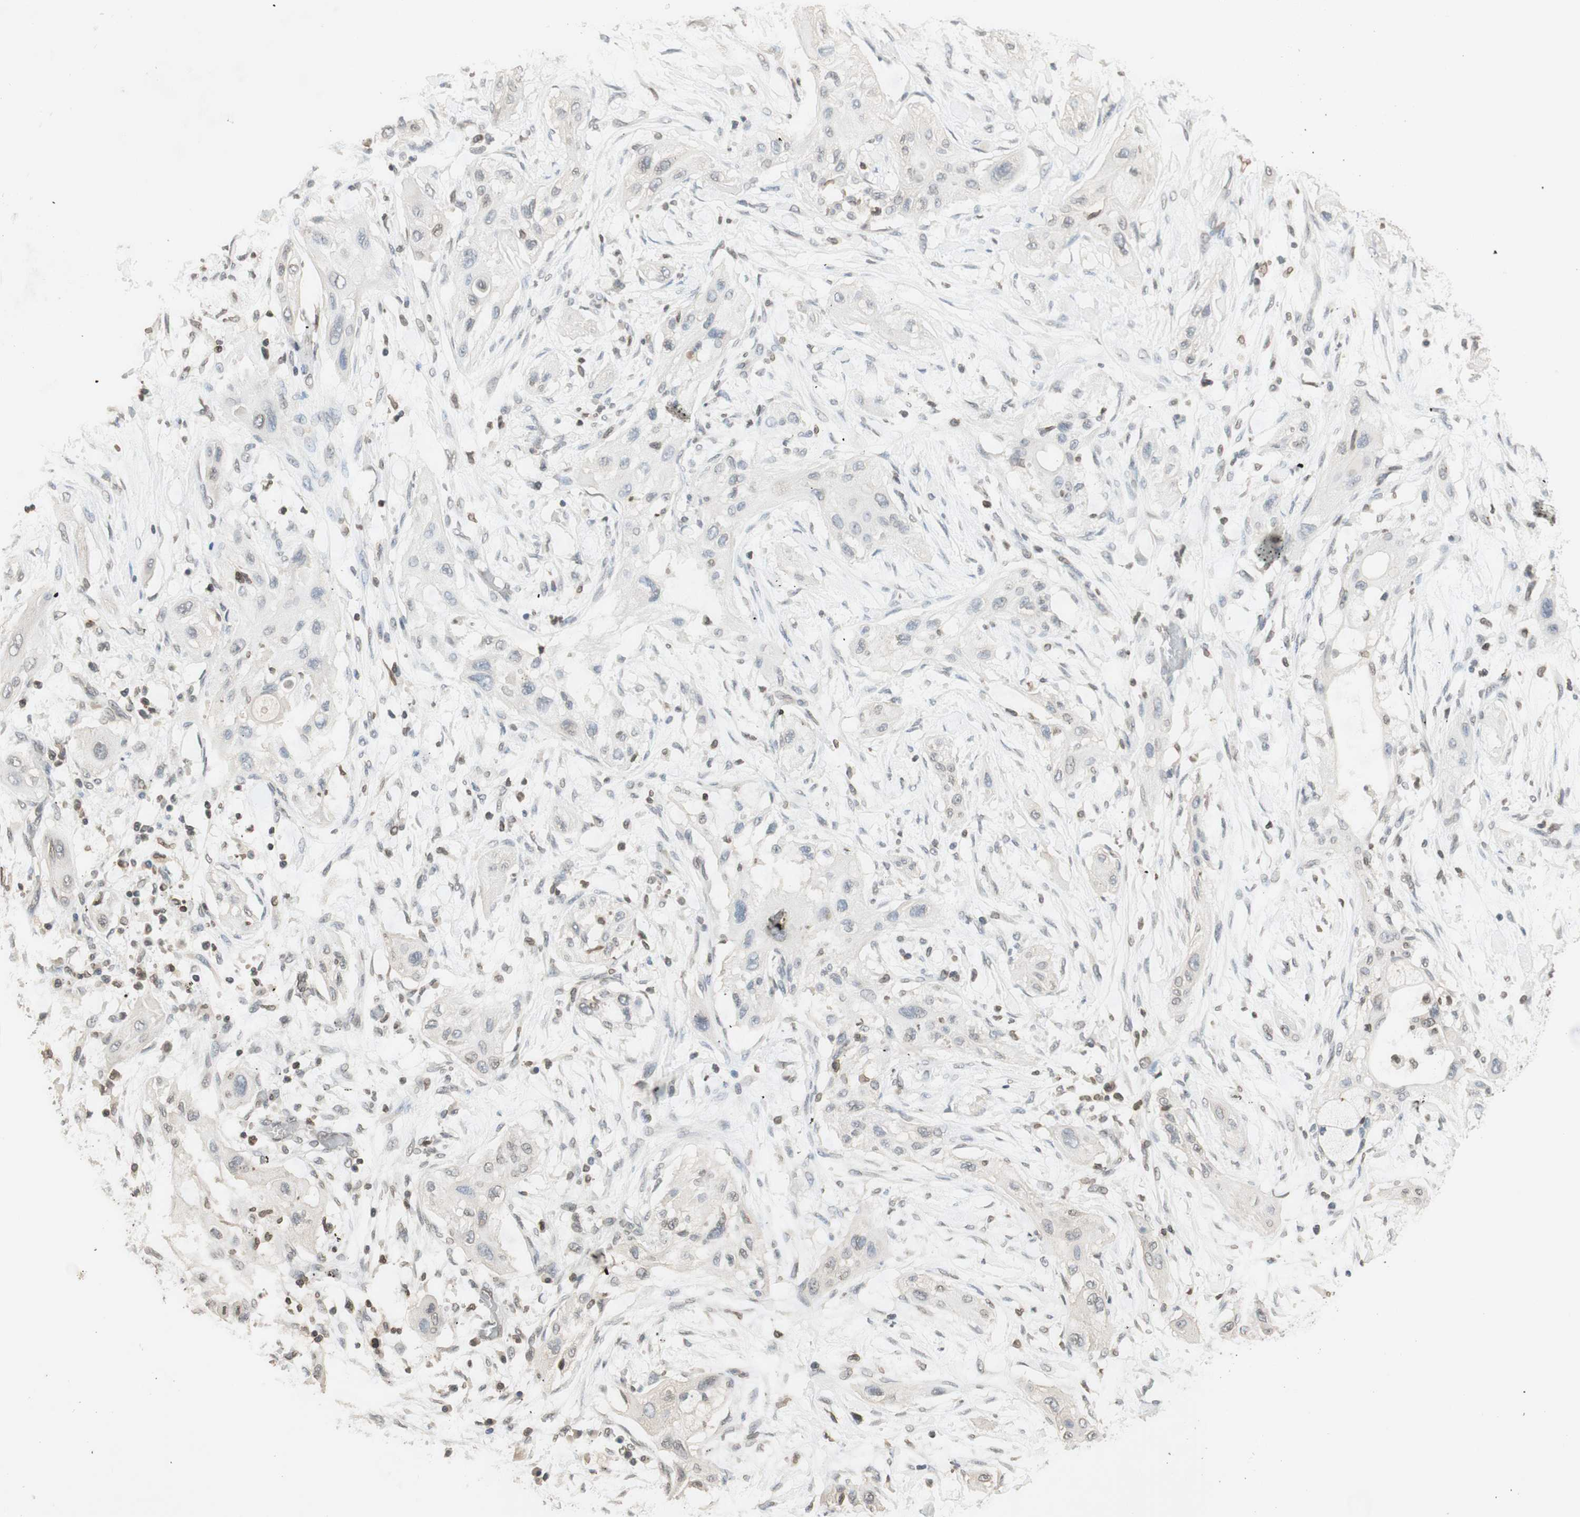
{"staining": {"intensity": "negative", "quantity": "none", "location": "none"}, "tissue": "lung cancer", "cell_type": "Tumor cells", "image_type": "cancer", "snomed": [{"axis": "morphology", "description": "Squamous cell carcinoma, NOS"}, {"axis": "topography", "description": "Lung"}], "caption": "DAB (3,3'-diaminobenzidine) immunohistochemical staining of human lung squamous cell carcinoma reveals no significant expression in tumor cells.", "gene": "TMPO", "patient": {"sex": "female", "age": 47}}